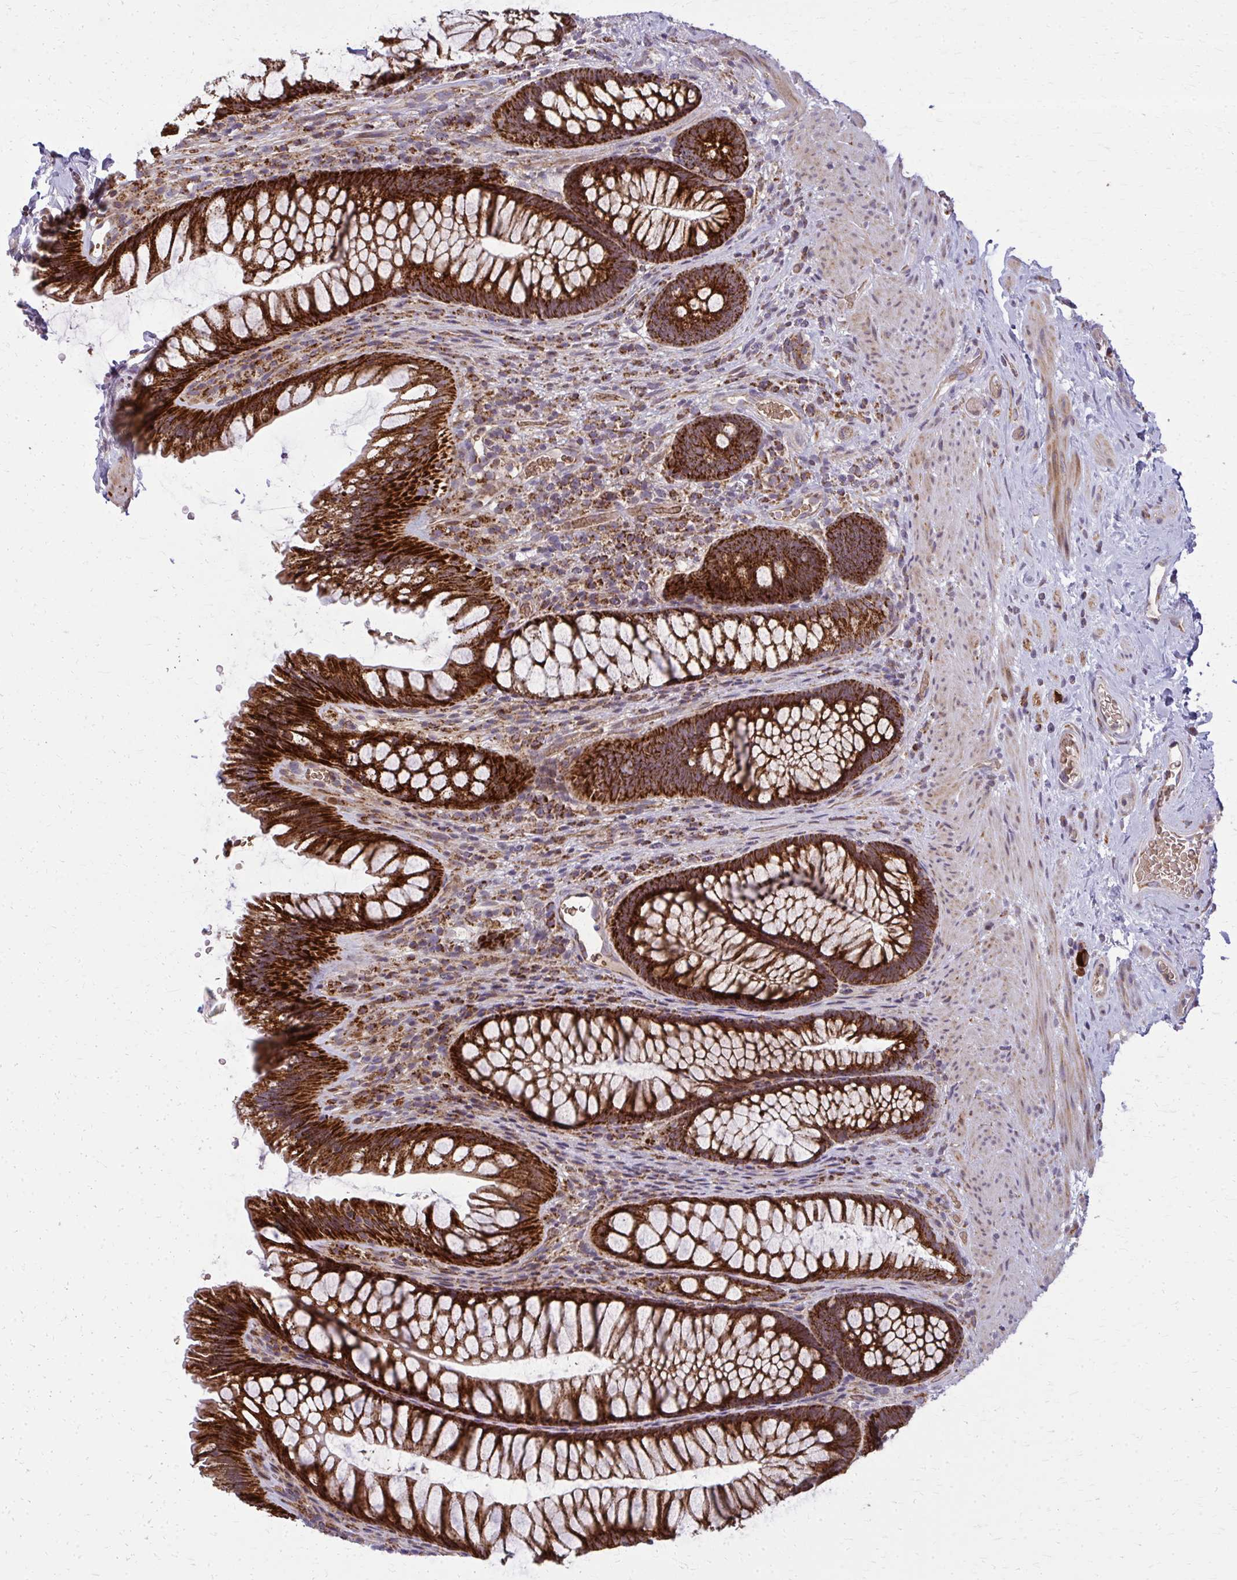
{"staining": {"intensity": "strong", "quantity": ">75%", "location": "cytoplasmic/membranous"}, "tissue": "rectum", "cell_type": "Glandular cells", "image_type": "normal", "snomed": [{"axis": "morphology", "description": "Normal tissue, NOS"}, {"axis": "topography", "description": "Rectum"}], "caption": "The immunohistochemical stain shows strong cytoplasmic/membranous expression in glandular cells of benign rectum.", "gene": "MCCC1", "patient": {"sex": "male", "age": 53}}